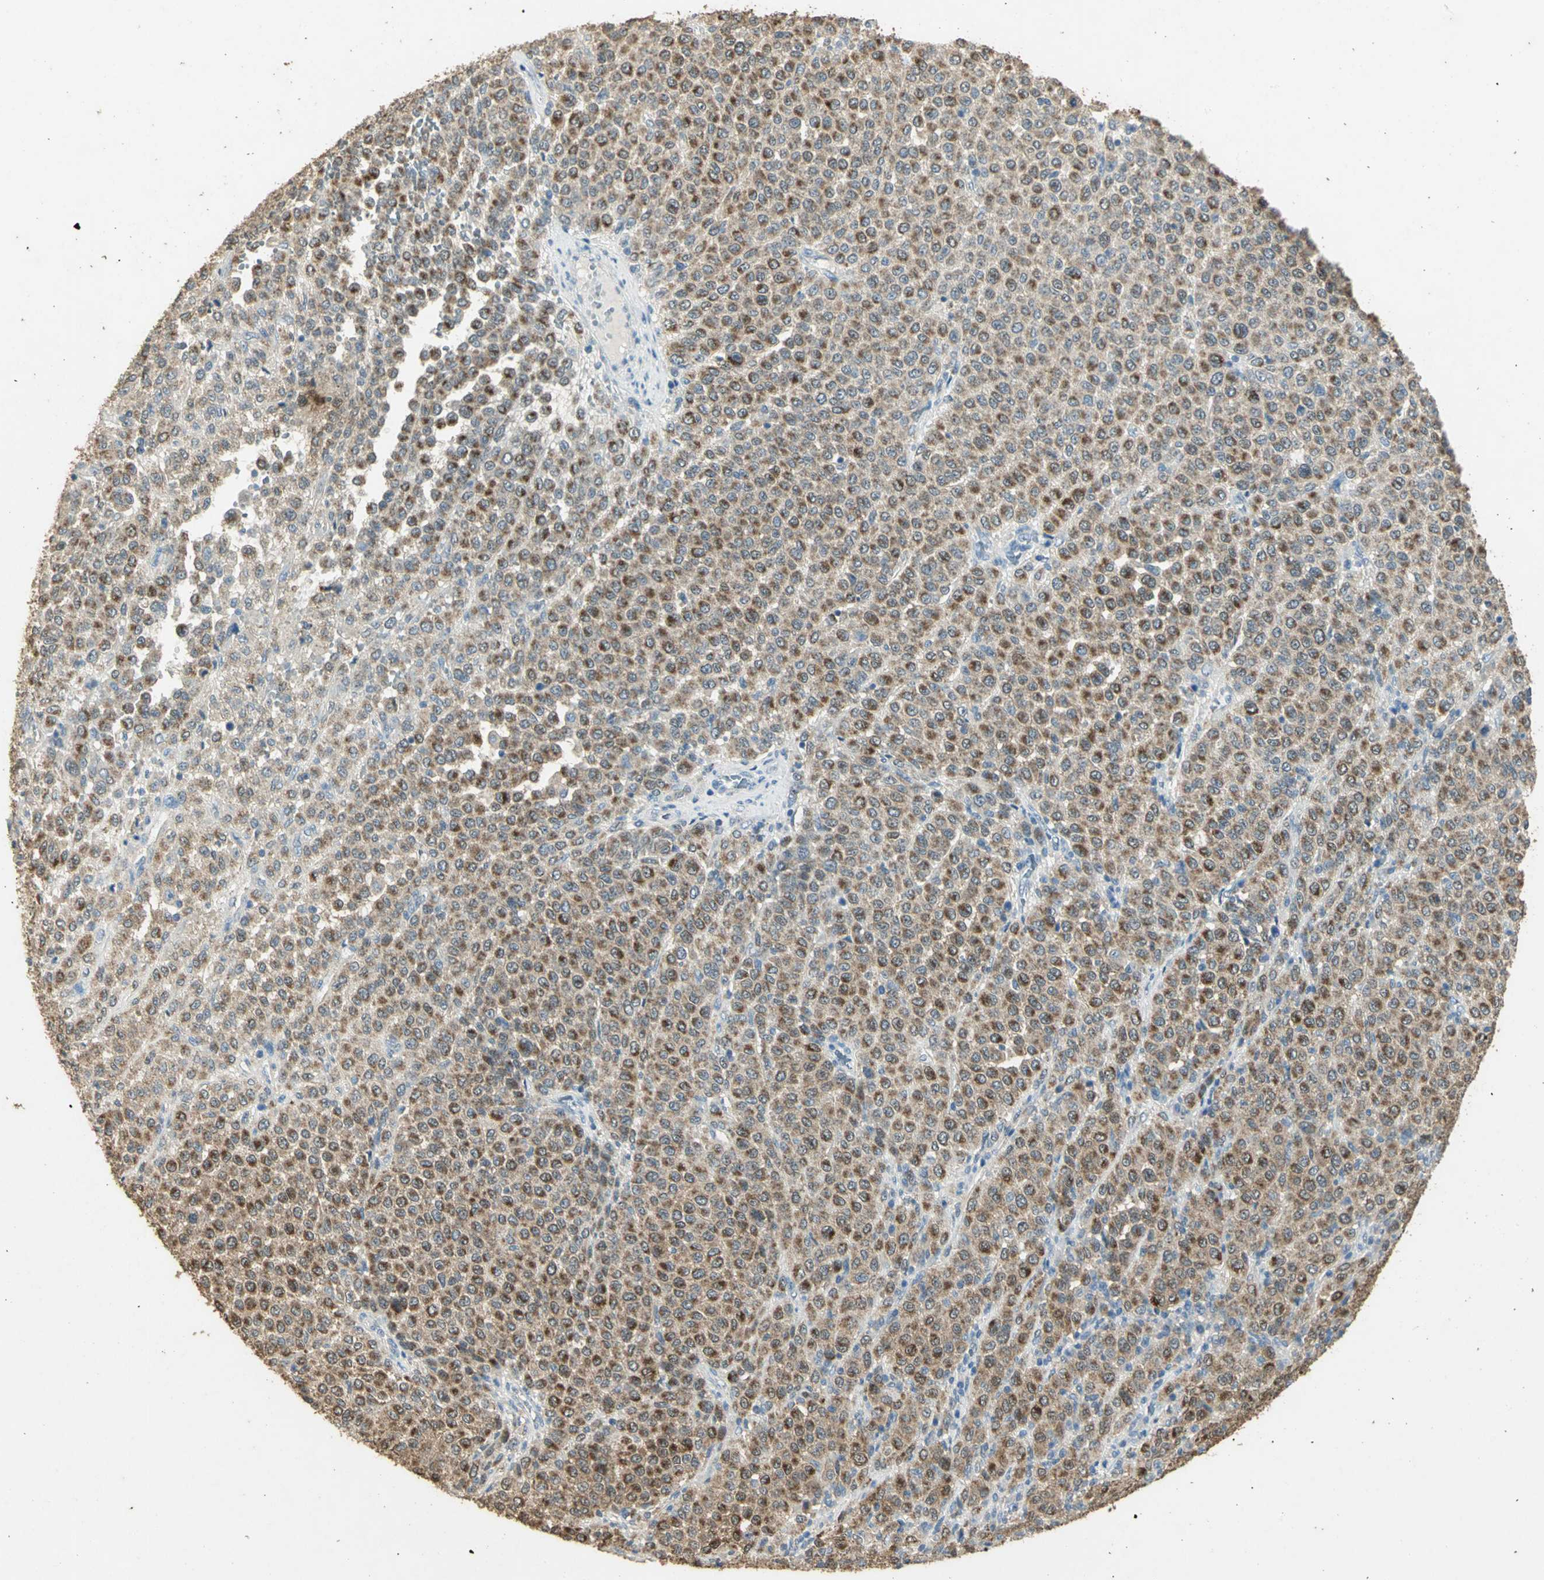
{"staining": {"intensity": "moderate", "quantity": ">75%", "location": "cytoplasmic/membranous"}, "tissue": "melanoma", "cell_type": "Tumor cells", "image_type": "cancer", "snomed": [{"axis": "morphology", "description": "Malignant melanoma, Metastatic site"}, {"axis": "topography", "description": "Pancreas"}], "caption": "Melanoma tissue demonstrates moderate cytoplasmic/membranous expression in about >75% of tumor cells", "gene": "ASB9", "patient": {"sex": "female", "age": 30}}